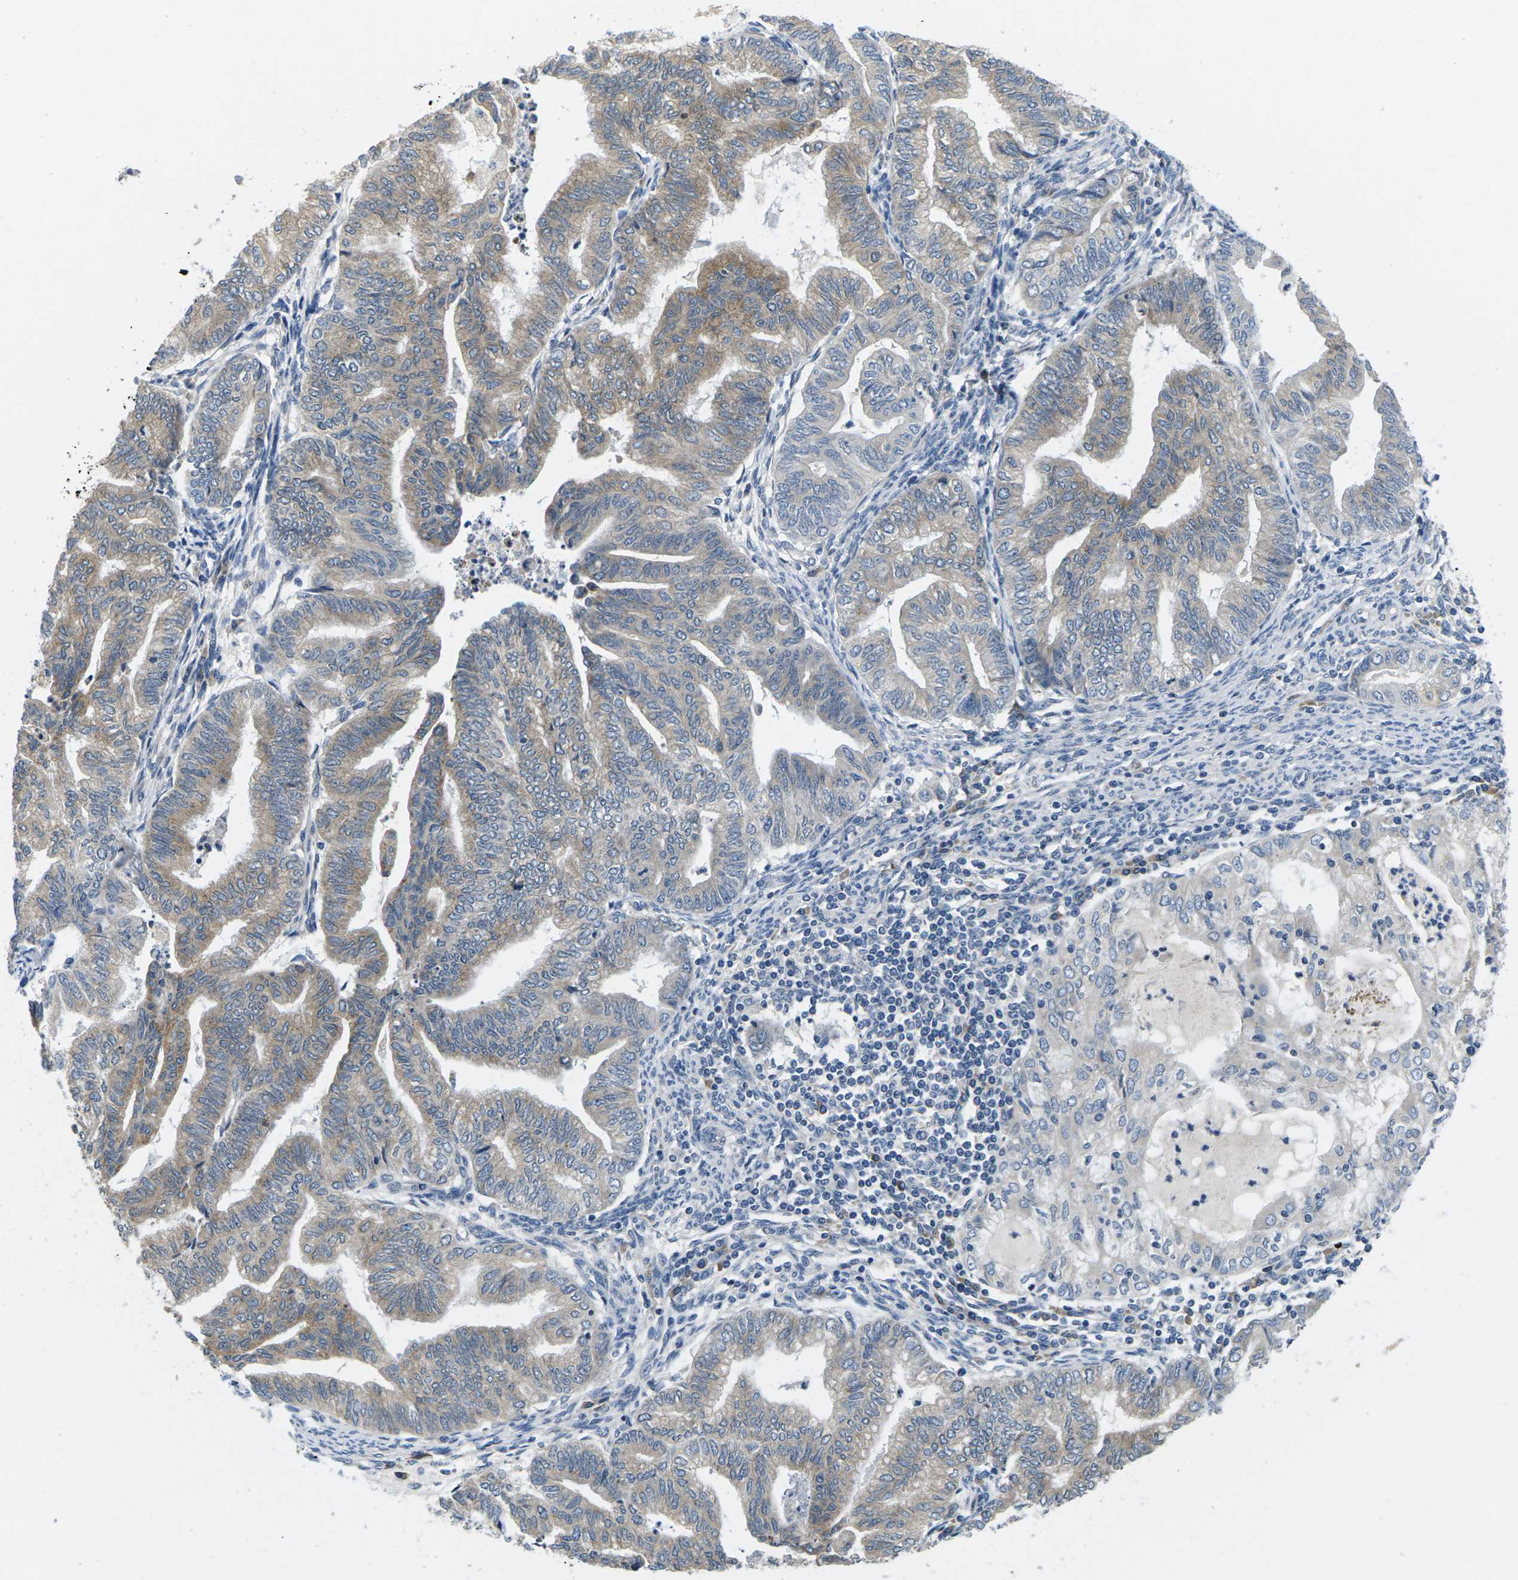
{"staining": {"intensity": "weak", "quantity": "25%-75%", "location": "cytoplasmic/membranous"}, "tissue": "endometrial cancer", "cell_type": "Tumor cells", "image_type": "cancer", "snomed": [{"axis": "morphology", "description": "Adenocarcinoma, NOS"}, {"axis": "topography", "description": "Endometrium"}], "caption": "High-power microscopy captured an immunohistochemistry (IHC) histopathology image of endometrial cancer (adenocarcinoma), revealing weak cytoplasmic/membranous staining in approximately 25%-75% of tumor cells.", "gene": "ERGIC3", "patient": {"sex": "female", "age": 79}}